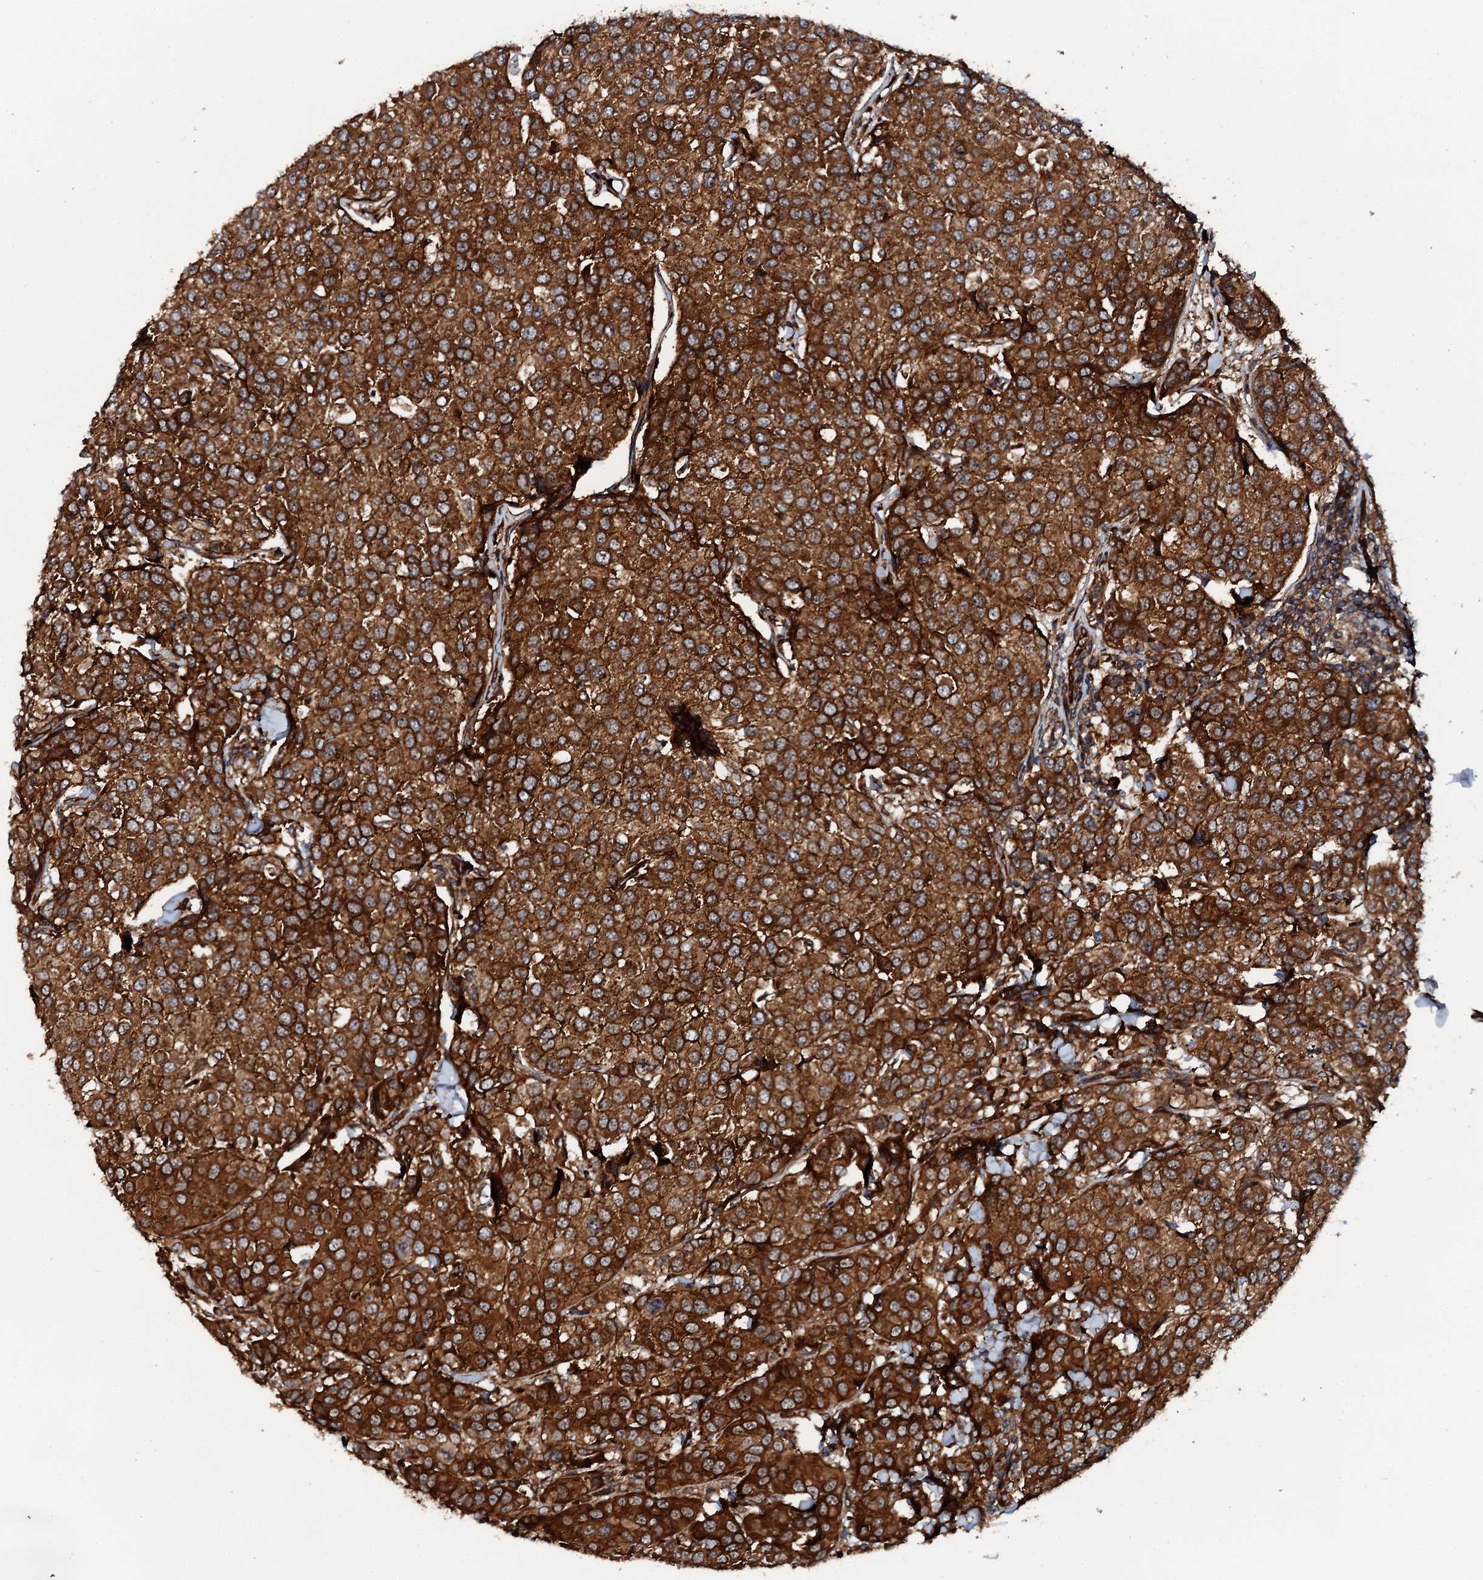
{"staining": {"intensity": "strong", "quantity": ">75%", "location": "cytoplasmic/membranous"}, "tissue": "breast cancer", "cell_type": "Tumor cells", "image_type": "cancer", "snomed": [{"axis": "morphology", "description": "Duct carcinoma"}, {"axis": "topography", "description": "Breast"}], "caption": "A brown stain shows strong cytoplasmic/membranous expression of a protein in breast invasive ductal carcinoma tumor cells.", "gene": "FLYWCH1", "patient": {"sex": "female", "age": 55}}